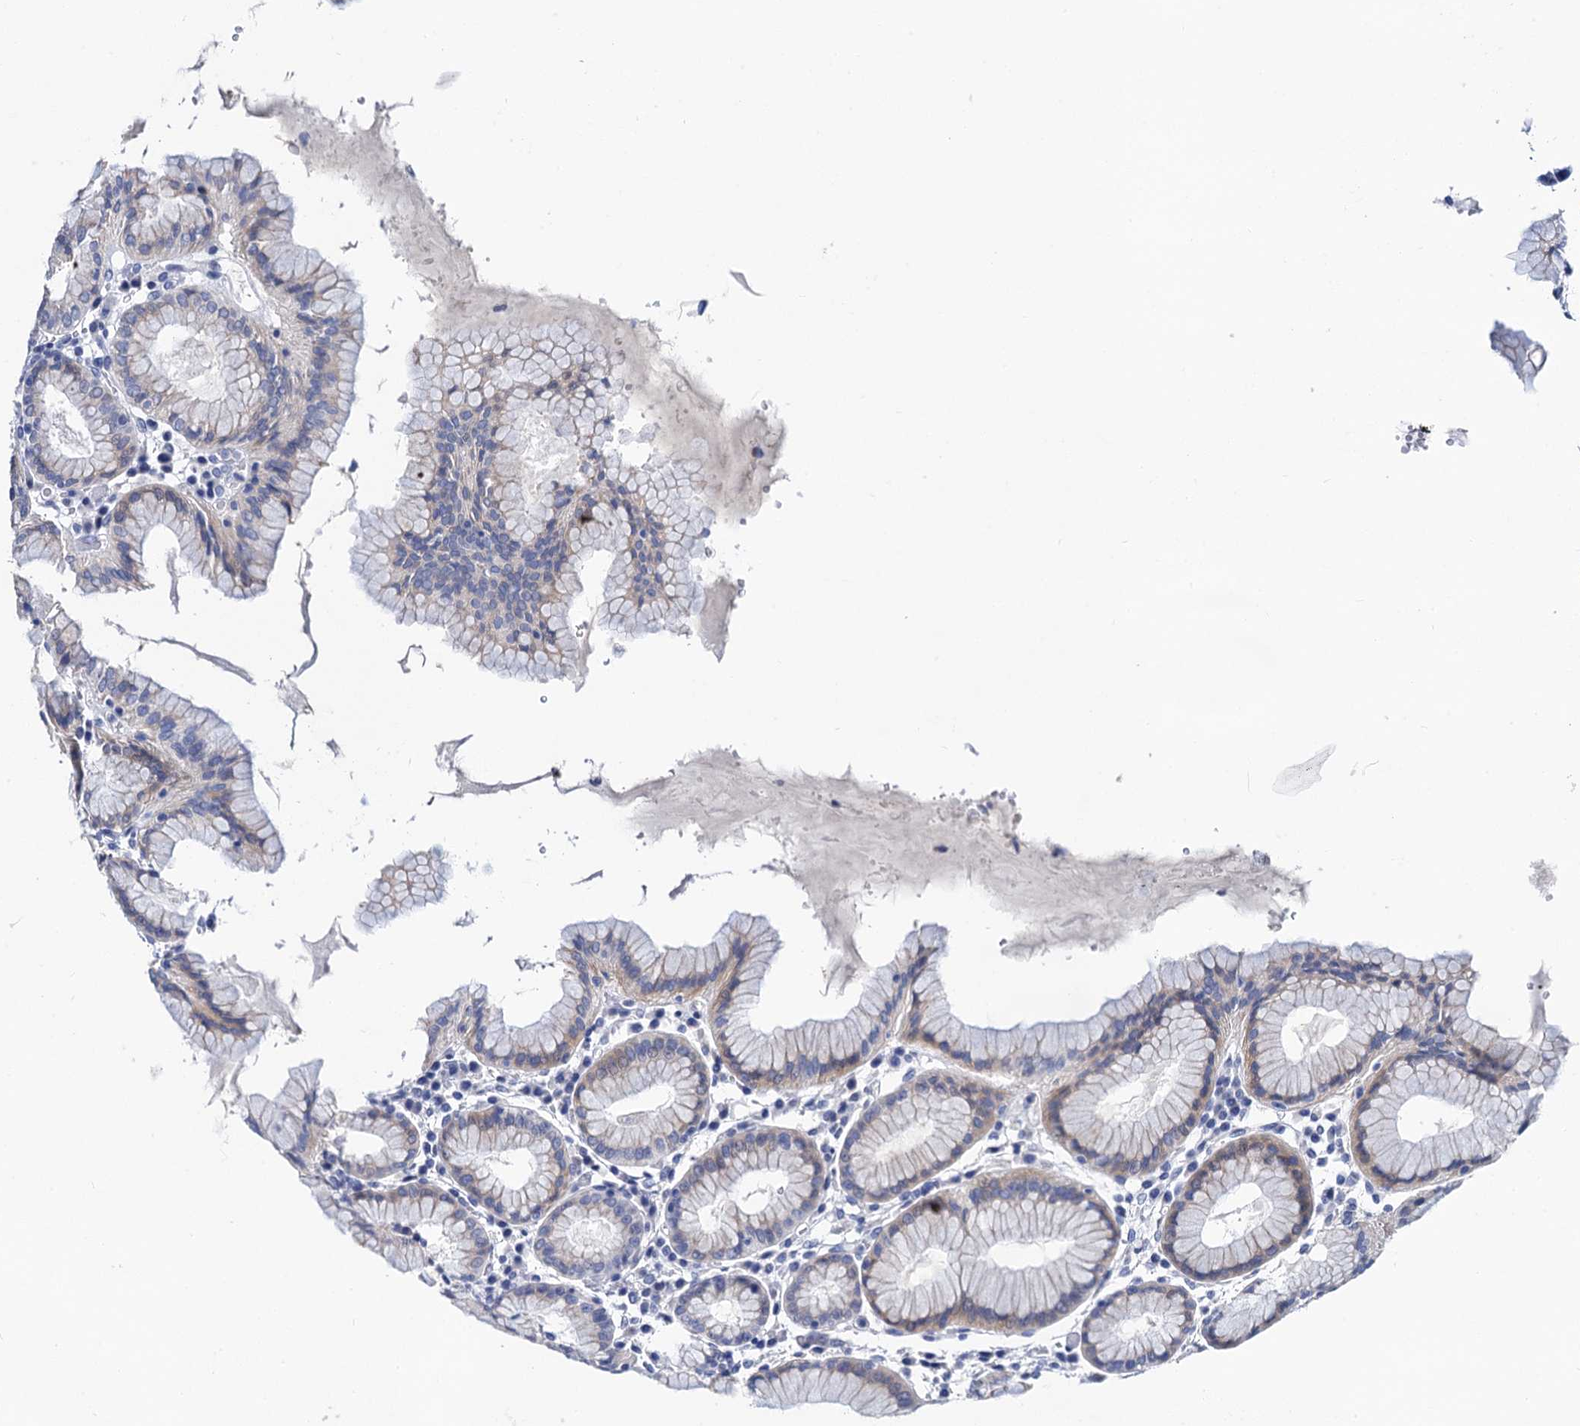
{"staining": {"intensity": "weak", "quantity": "<25%", "location": "cytoplasmic/membranous"}, "tissue": "stomach", "cell_type": "Glandular cells", "image_type": "normal", "snomed": [{"axis": "morphology", "description": "Normal tissue, NOS"}, {"axis": "topography", "description": "Stomach"}, {"axis": "topography", "description": "Stomach, lower"}], "caption": "Immunohistochemical staining of unremarkable human stomach exhibits no significant expression in glandular cells. (Brightfield microscopy of DAB (3,3'-diaminobenzidine) immunohistochemistry at high magnification).", "gene": "LYPD3", "patient": {"sex": "female", "age": 56}}